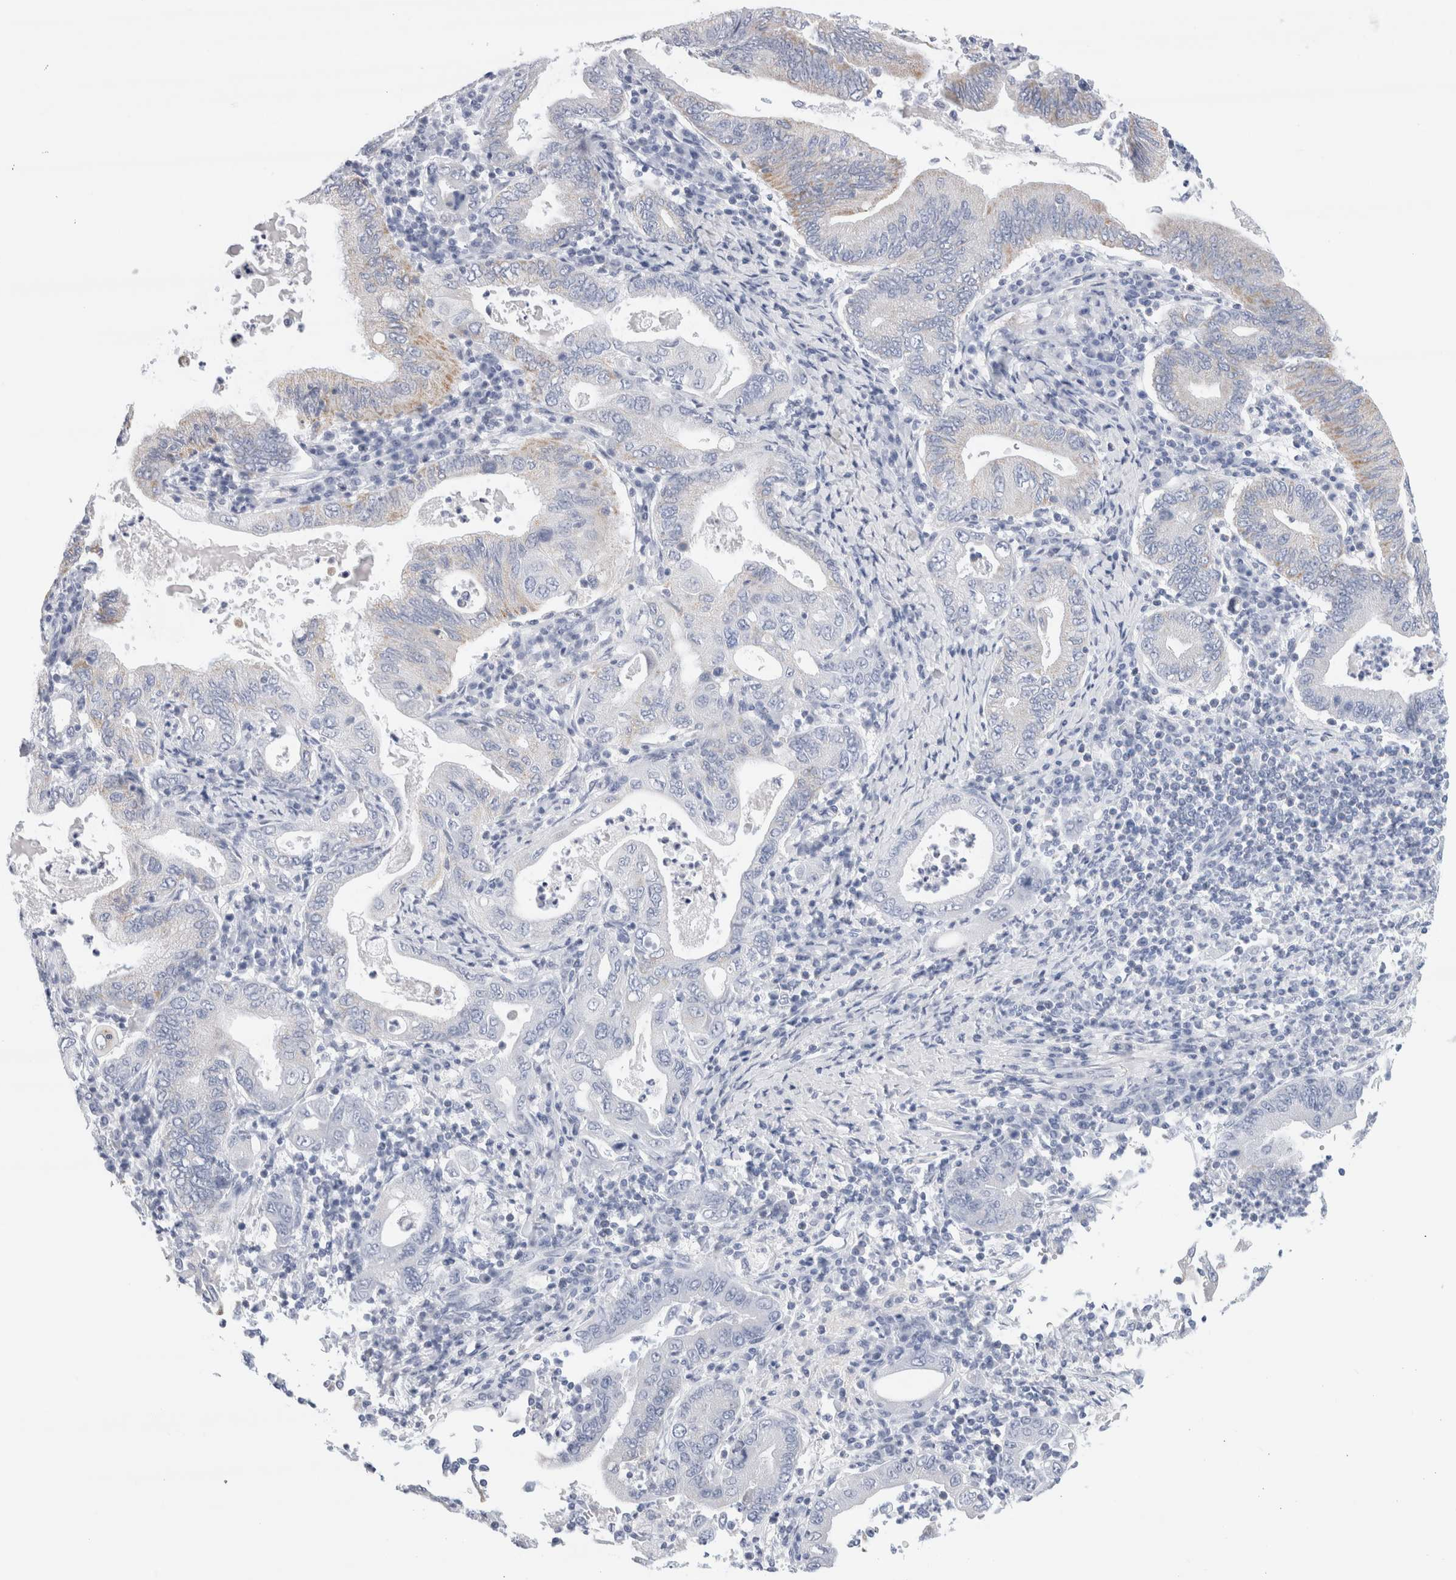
{"staining": {"intensity": "weak", "quantity": "<25%", "location": "cytoplasmic/membranous"}, "tissue": "stomach cancer", "cell_type": "Tumor cells", "image_type": "cancer", "snomed": [{"axis": "morphology", "description": "Normal tissue, NOS"}, {"axis": "morphology", "description": "Adenocarcinoma, NOS"}, {"axis": "topography", "description": "Esophagus"}, {"axis": "topography", "description": "Stomach, upper"}, {"axis": "topography", "description": "Peripheral nerve tissue"}], "caption": "Human stomach cancer stained for a protein using immunohistochemistry (IHC) shows no expression in tumor cells.", "gene": "ECHDC2", "patient": {"sex": "male", "age": 62}}